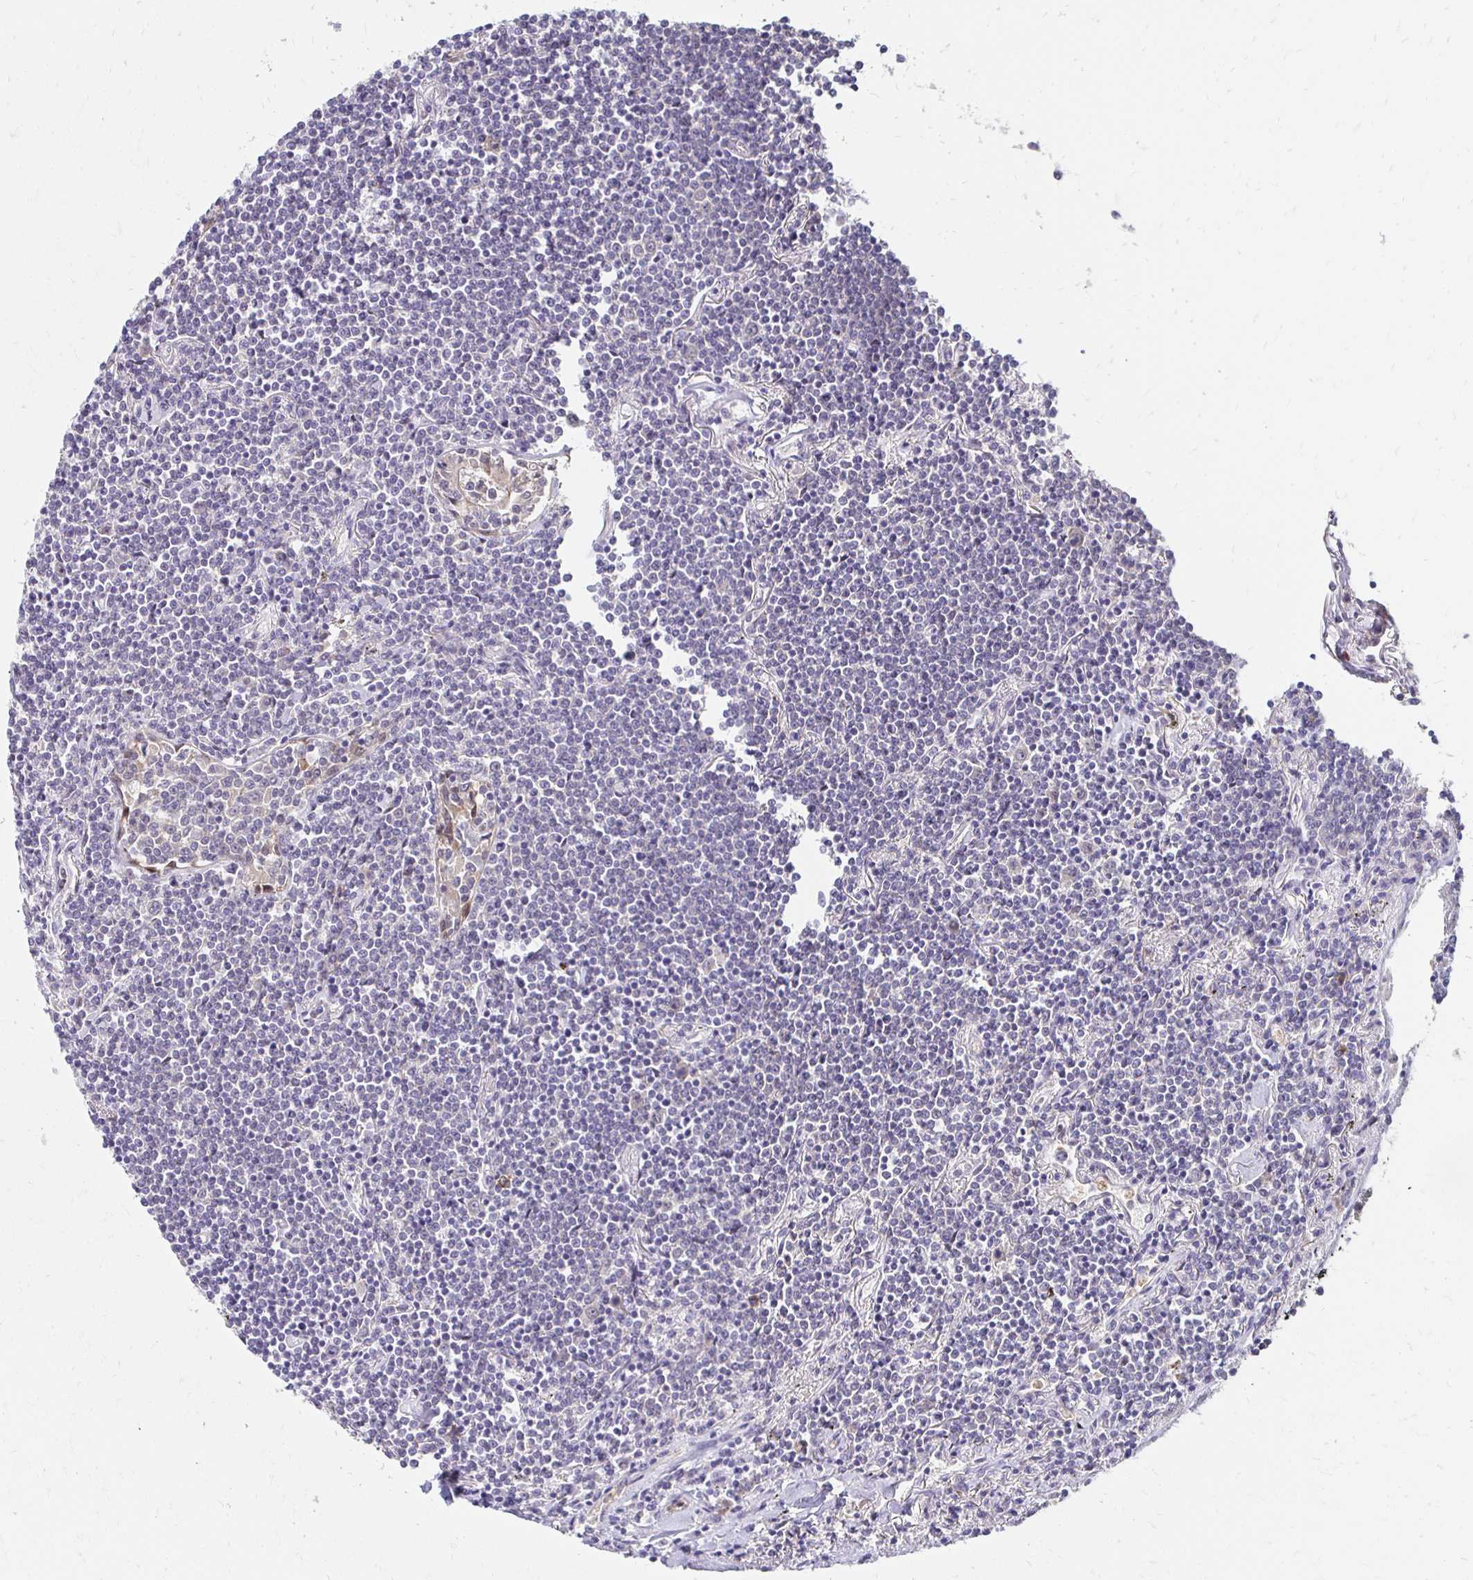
{"staining": {"intensity": "negative", "quantity": "none", "location": "none"}, "tissue": "lymphoma", "cell_type": "Tumor cells", "image_type": "cancer", "snomed": [{"axis": "morphology", "description": "Malignant lymphoma, non-Hodgkin's type, Low grade"}, {"axis": "topography", "description": "Lung"}], "caption": "High magnification brightfield microscopy of low-grade malignant lymphoma, non-Hodgkin's type stained with DAB (brown) and counterstained with hematoxylin (blue): tumor cells show no significant expression.", "gene": "PADI2", "patient": {"sex": "female", "age": 71}}